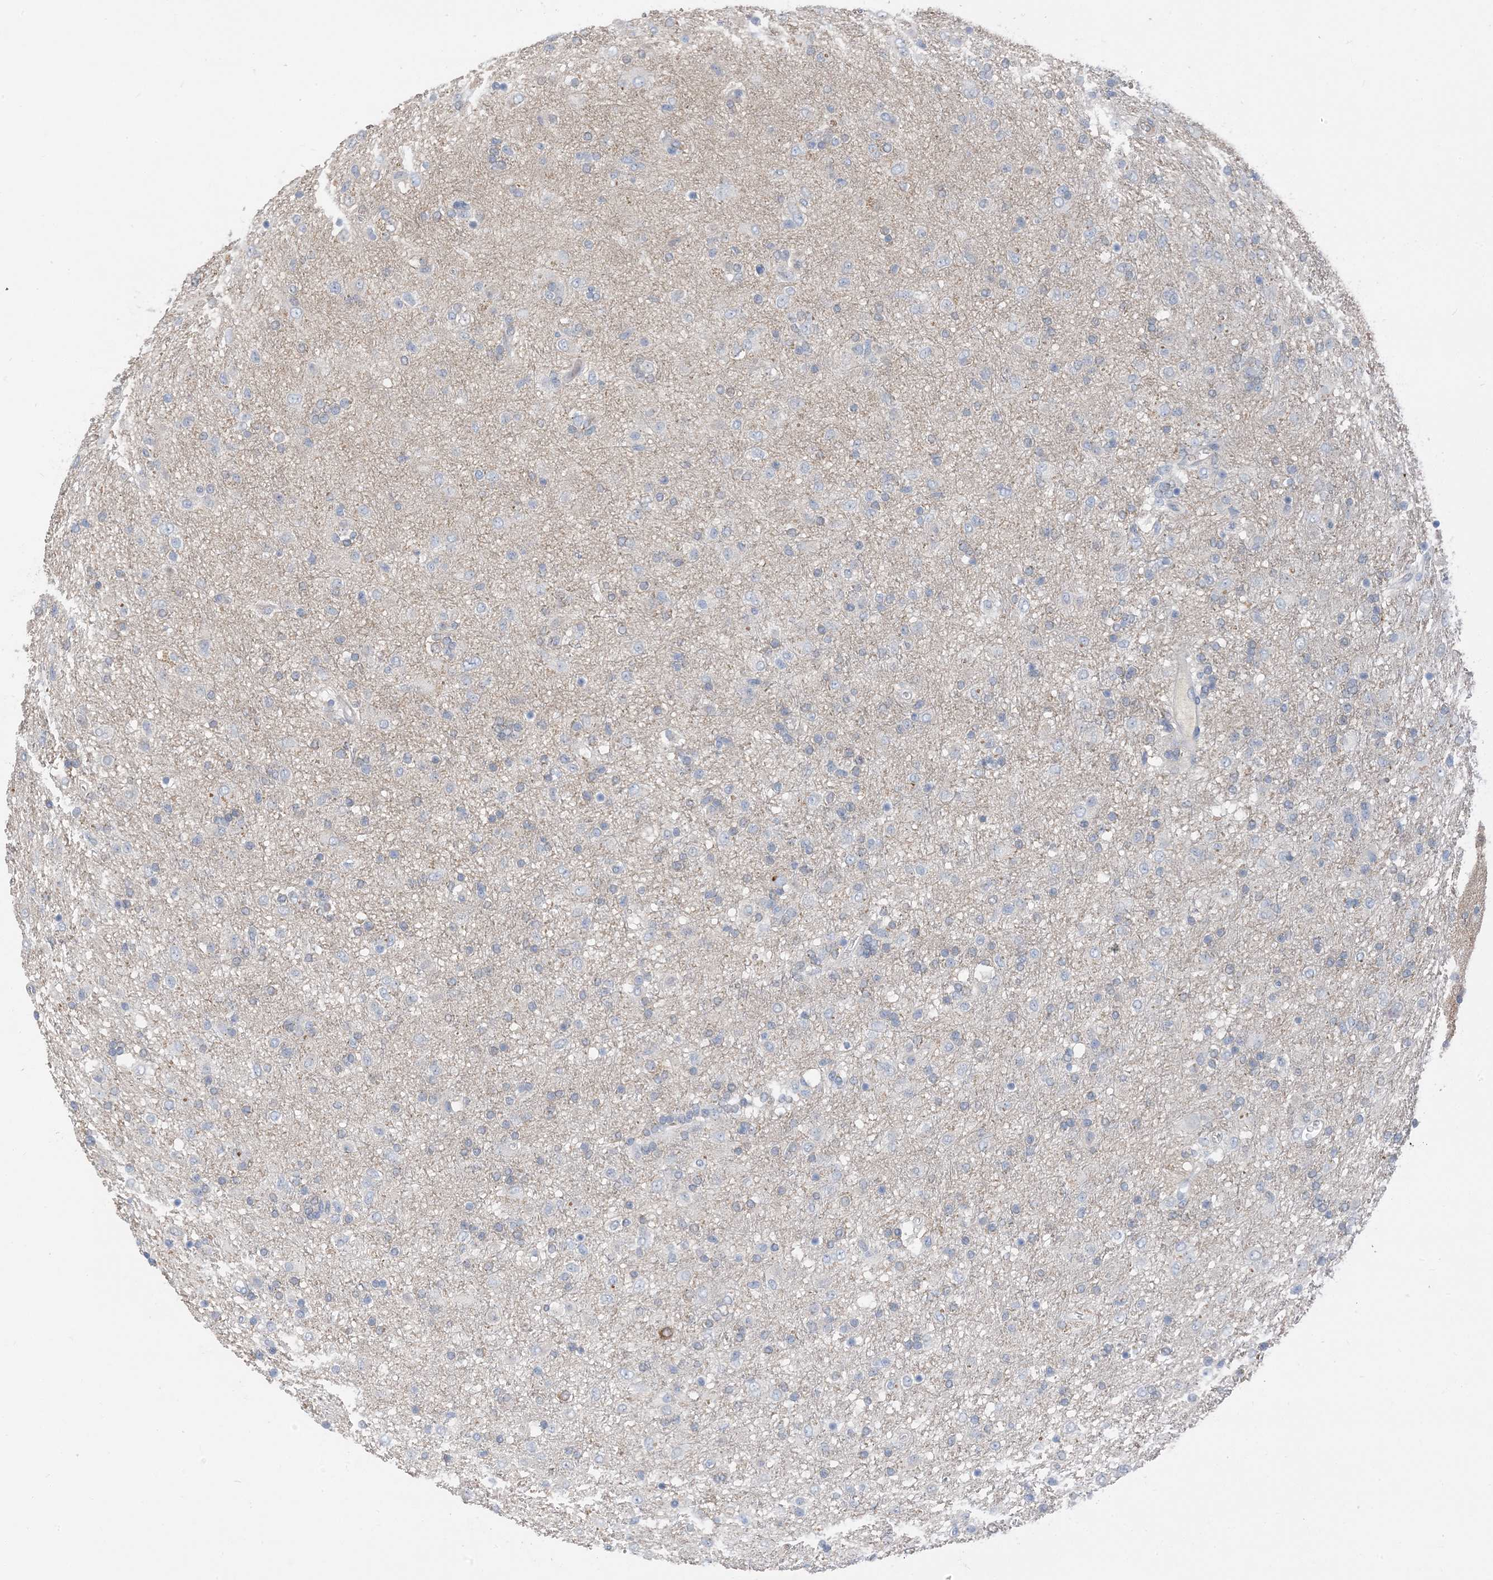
{"staining": {"intensity": "negative", "quantity": "none", "location": "none"}, "tissue": "glioma", "cell_type": "Tumor cells", "image_type": "cancer", "snomed": [{"axis": "morphology", "description": "Glioma, malignant, Low grade"}, {"axis": "topography", "description": "Brain"}], "caption": "IHC of human malignant glioma (low-grade) demonstrates no staining in tumor cells.", "gene": "NCOA7", "patient": {"sex": "male", "age": 65}}